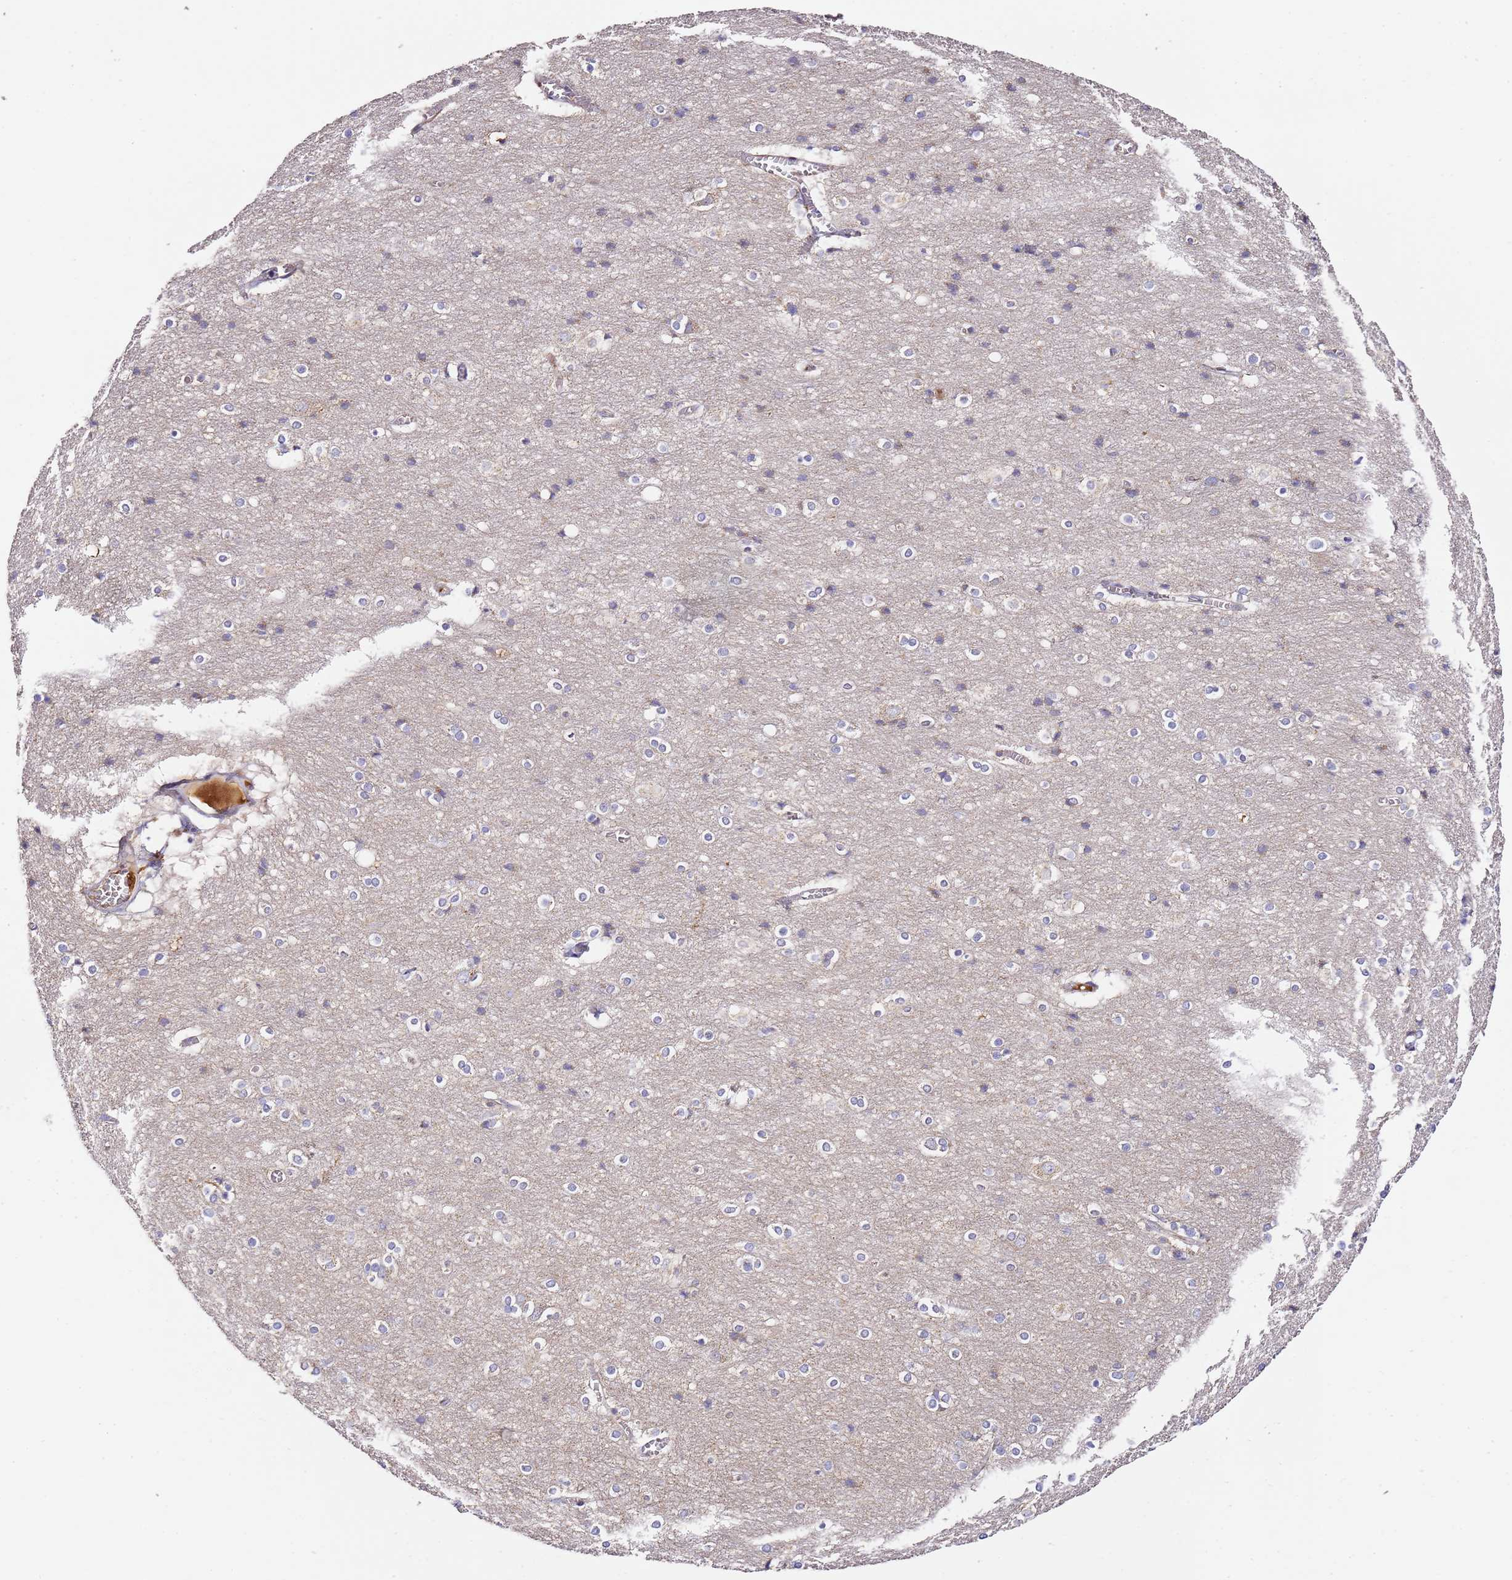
{"staining": {"intensity": "weak", "quantity": "25%-75%", "location": "cytoplasmic/membranous"}, "tissue": "cerebral cortex", "cell_type": "Endothelial cells", "image_type": "normal", "snomed": [{"axis": "morphology", "description": "Normal tissue, NOS"}, {"axis": "topography", "description": "Cerebral cortex"}], "caption": "A high-resolution histopathology image shows immunohistochemistry staining of normal cerebral cortex, which displays weak cytoplasmic/membranous expression in approximately 25%-75% of endothelial cells.", "gene": "OR2B11", "patient": {"sex": "male", "age": 54}}